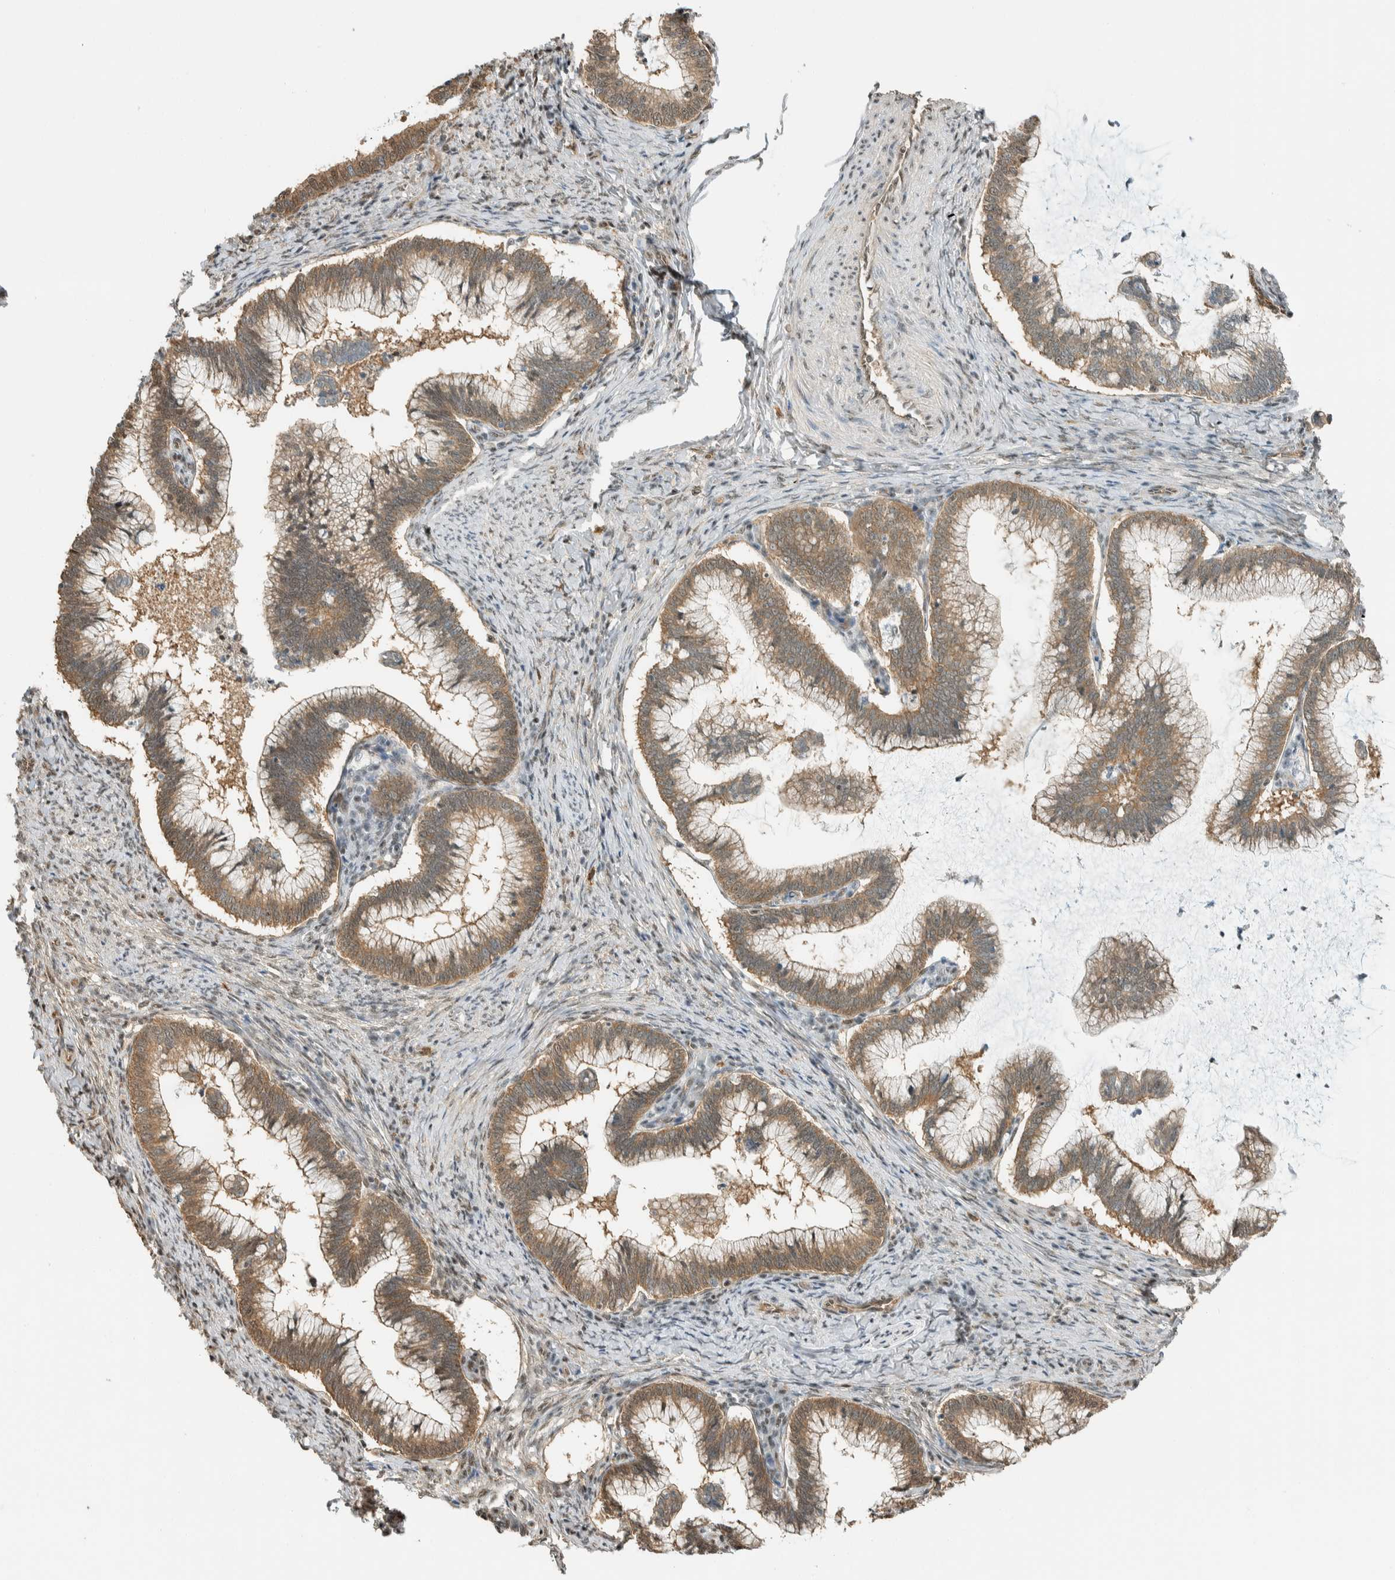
{"staining": {"intensity": "moderate", "quantity": ">75%", "location": "cytoplasmic/membranous"}, "tissue": "cervical cancer", "cell_type": "Tumor cells", "image_type": "cancer", "snomed": [{"axis": "morphology", "description": "Adenocarcinoma, NOS"}, {"axis": "topography", "description": "Cervix"}], "caption": "A histopathology image showing moderate cytoplasmic/membranous staining in approximately >75% of tumor cells in cervical cancer (adenocarcinoma), as visualized by brown immunohistochemical staining.", "gene": "NIBAN2", "patient": {"sex": "female", "age": 36}}